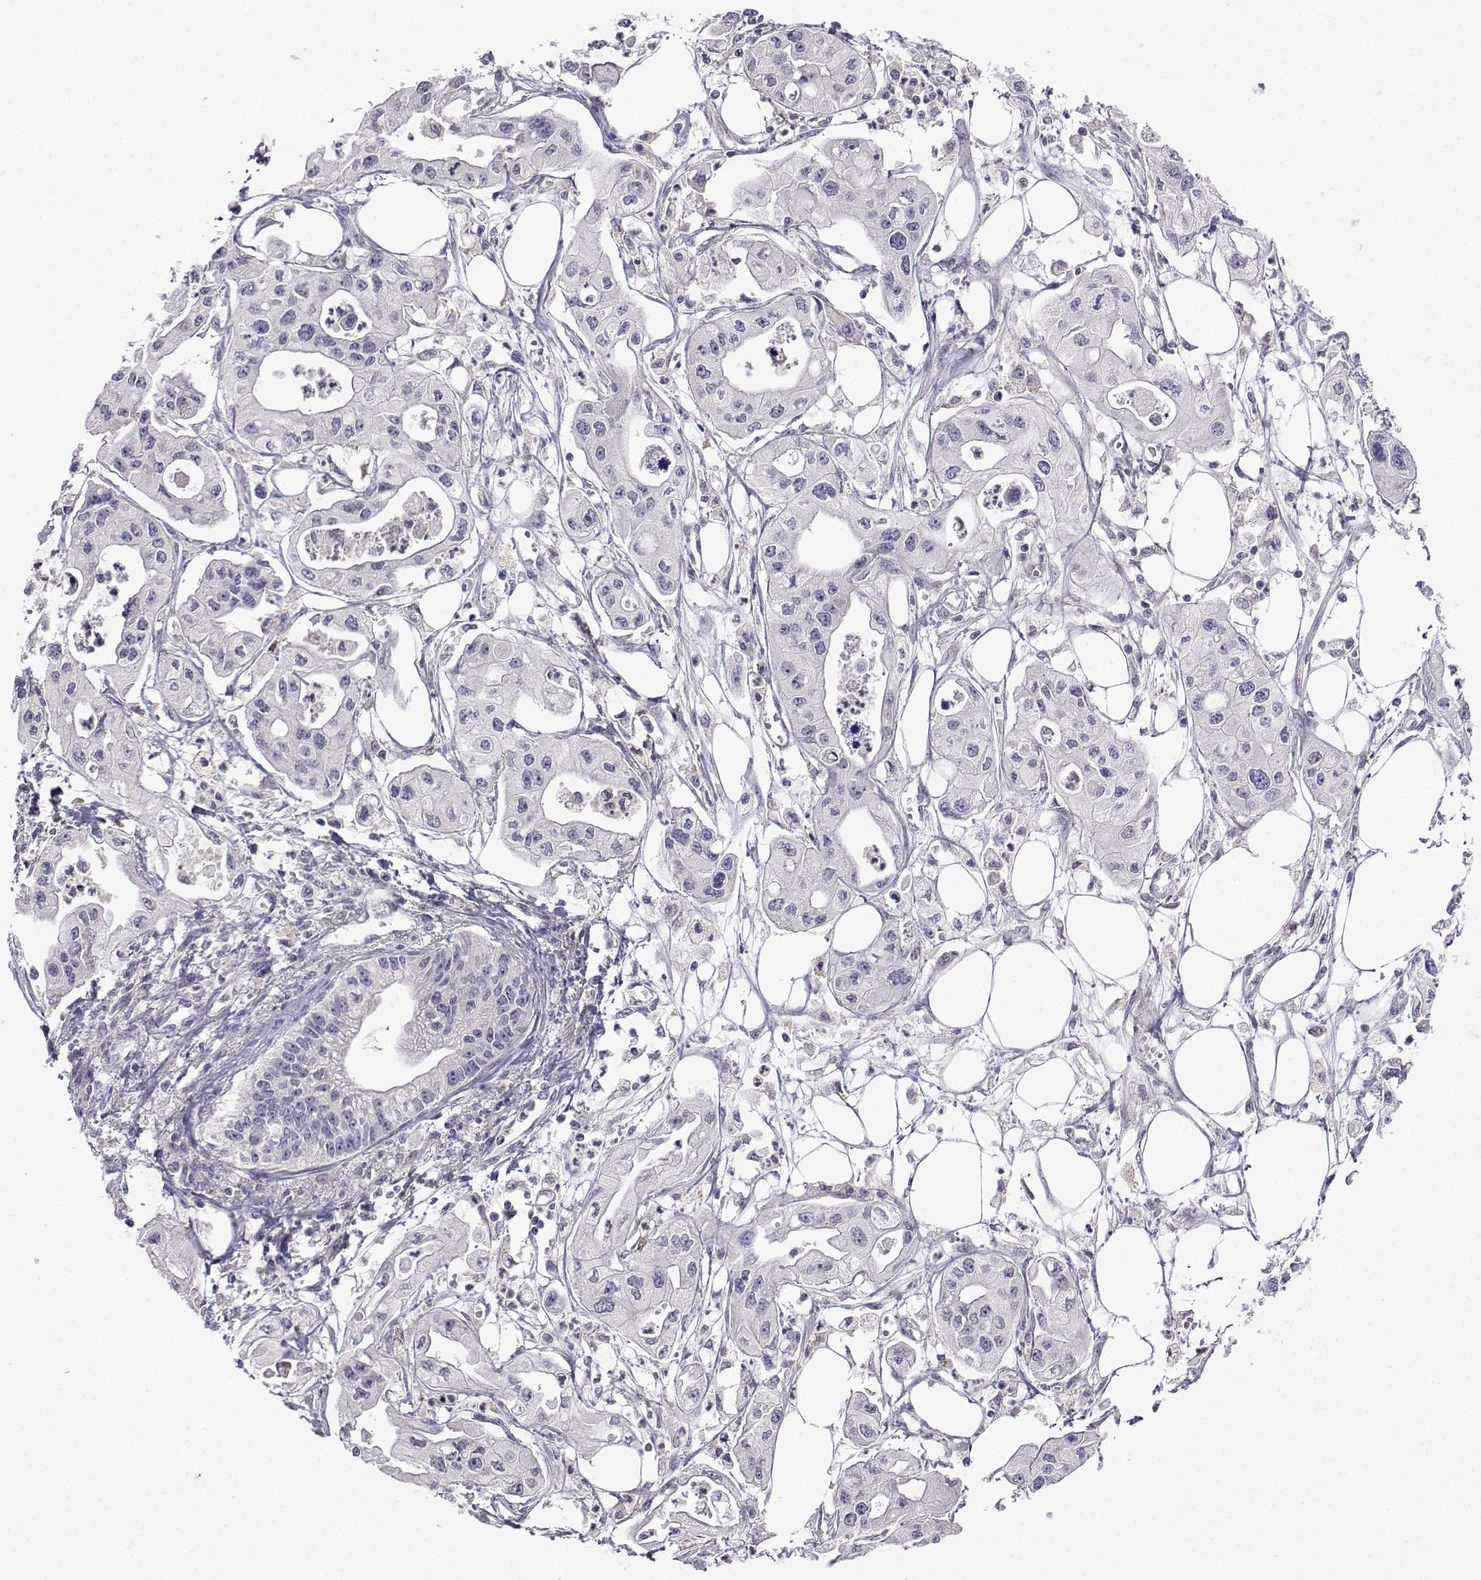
{"staining": {"intensity": "negative", "quantity": "none", "location": "none"}, "tissue": "pancreatic cancer", "cell_type": "Tumor cells", "image_type": "cancer", "snomed": [{"axis": "morphology", "description": "Adenocarcinoma, NOS"}, {"axis": "topography", "description": "Pancreas"}], "caption": "Tumor cells are negative for protein expression in human adenocarcinoma (pancreatic).", "gene": "FCAMR", "patient": {"sex": "male", "age": 70}}